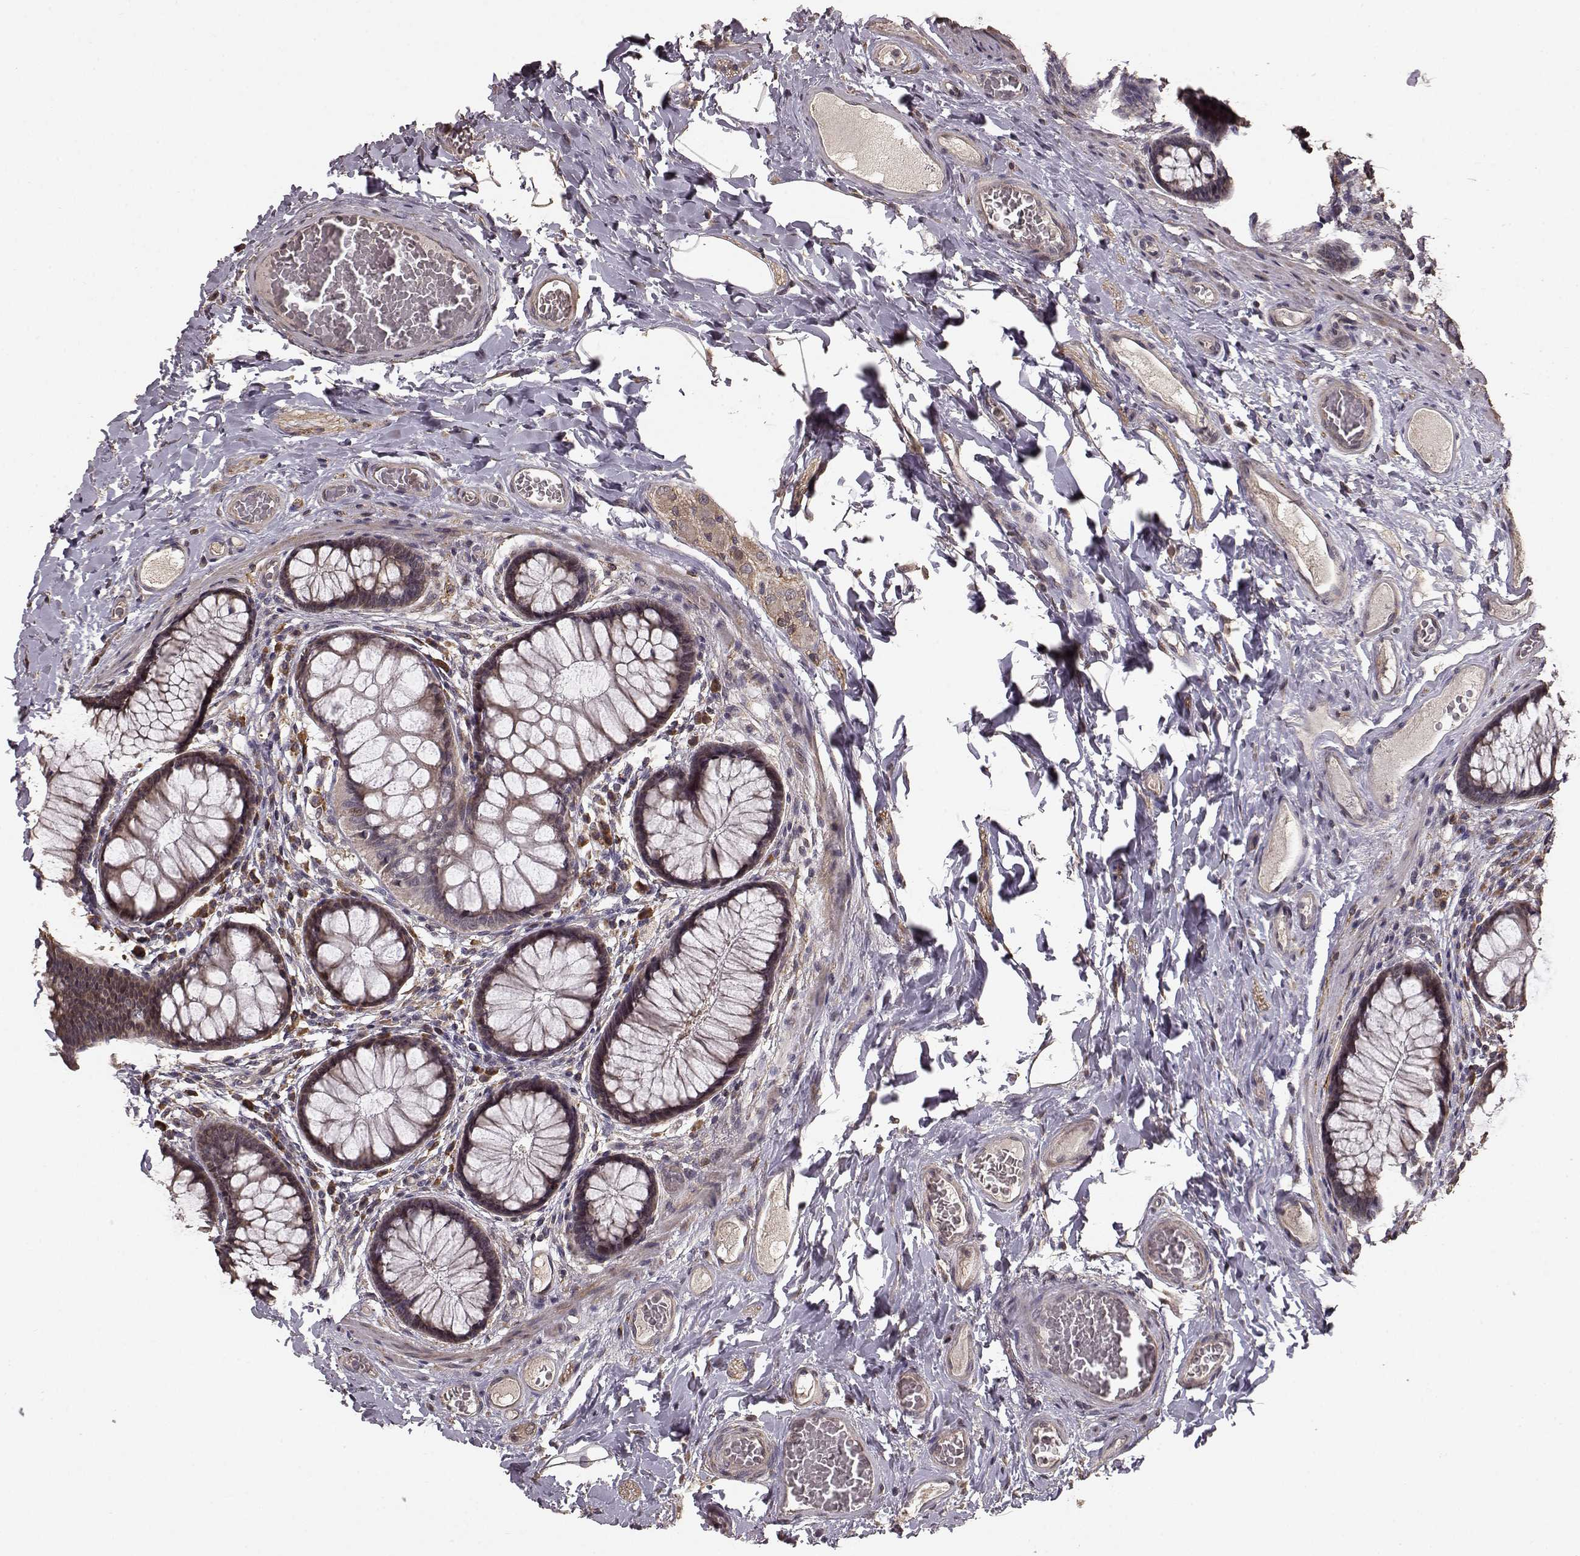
{"staining": {"intensity": "weak", "quantity": ">75%", "location": "cytoplasmic/membranous"}, "tissue": "colon", "cell_type": "Endothelial cells", "image_type": "normal", "snomed": [{"axis": "morphology", "description": "Normal tissue, NOS"}, {"axis": "topography", "description": "Colon"}], "caption": "Endothelial cells exhibit low levels of weak cytoplasmic/membranous staining in about >75% of cells in unremarkable human colon.", "gene": "USP15", "patient": {"sex": "female", "age": 65}}